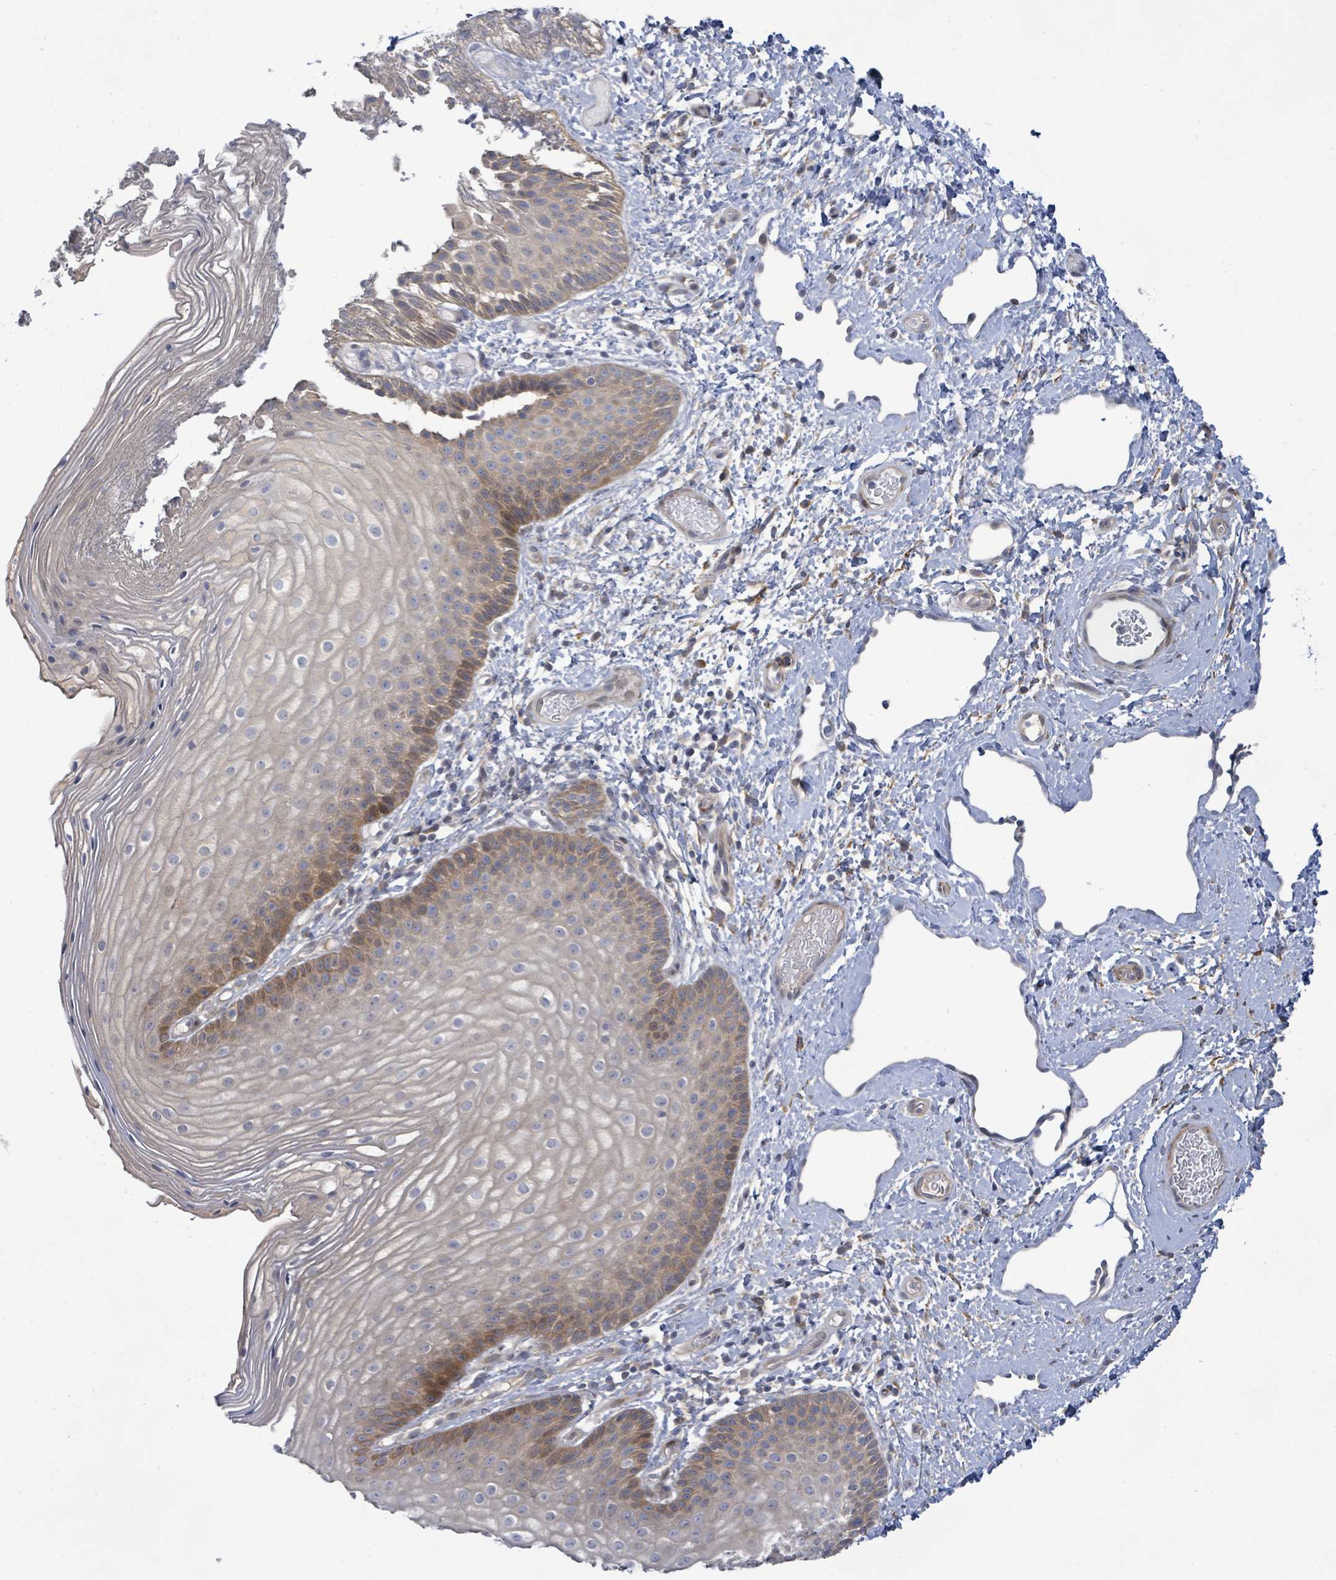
{"staining": {"intensity": "weak", "quantity": "25%-75%", "location": "cytoplasmic/membranous,nuclear"}, "tissue": "skin", "cell_type": "Epidermal cells", "image_type": "normal", "snomed": [{"axis": "morphology", "description": "Normal tissue, NOS"}, {"axis": "topography", "description": "Anal"}], "caption": "Benign skin was stained to show a protein in brown. There is low levels of weak cytoplasmic/membranous,nuclear positivity in about 25%-75% of epidermal cells.", "gene": "SLIT3", "patient": {"sex": "female", "age": 40}}